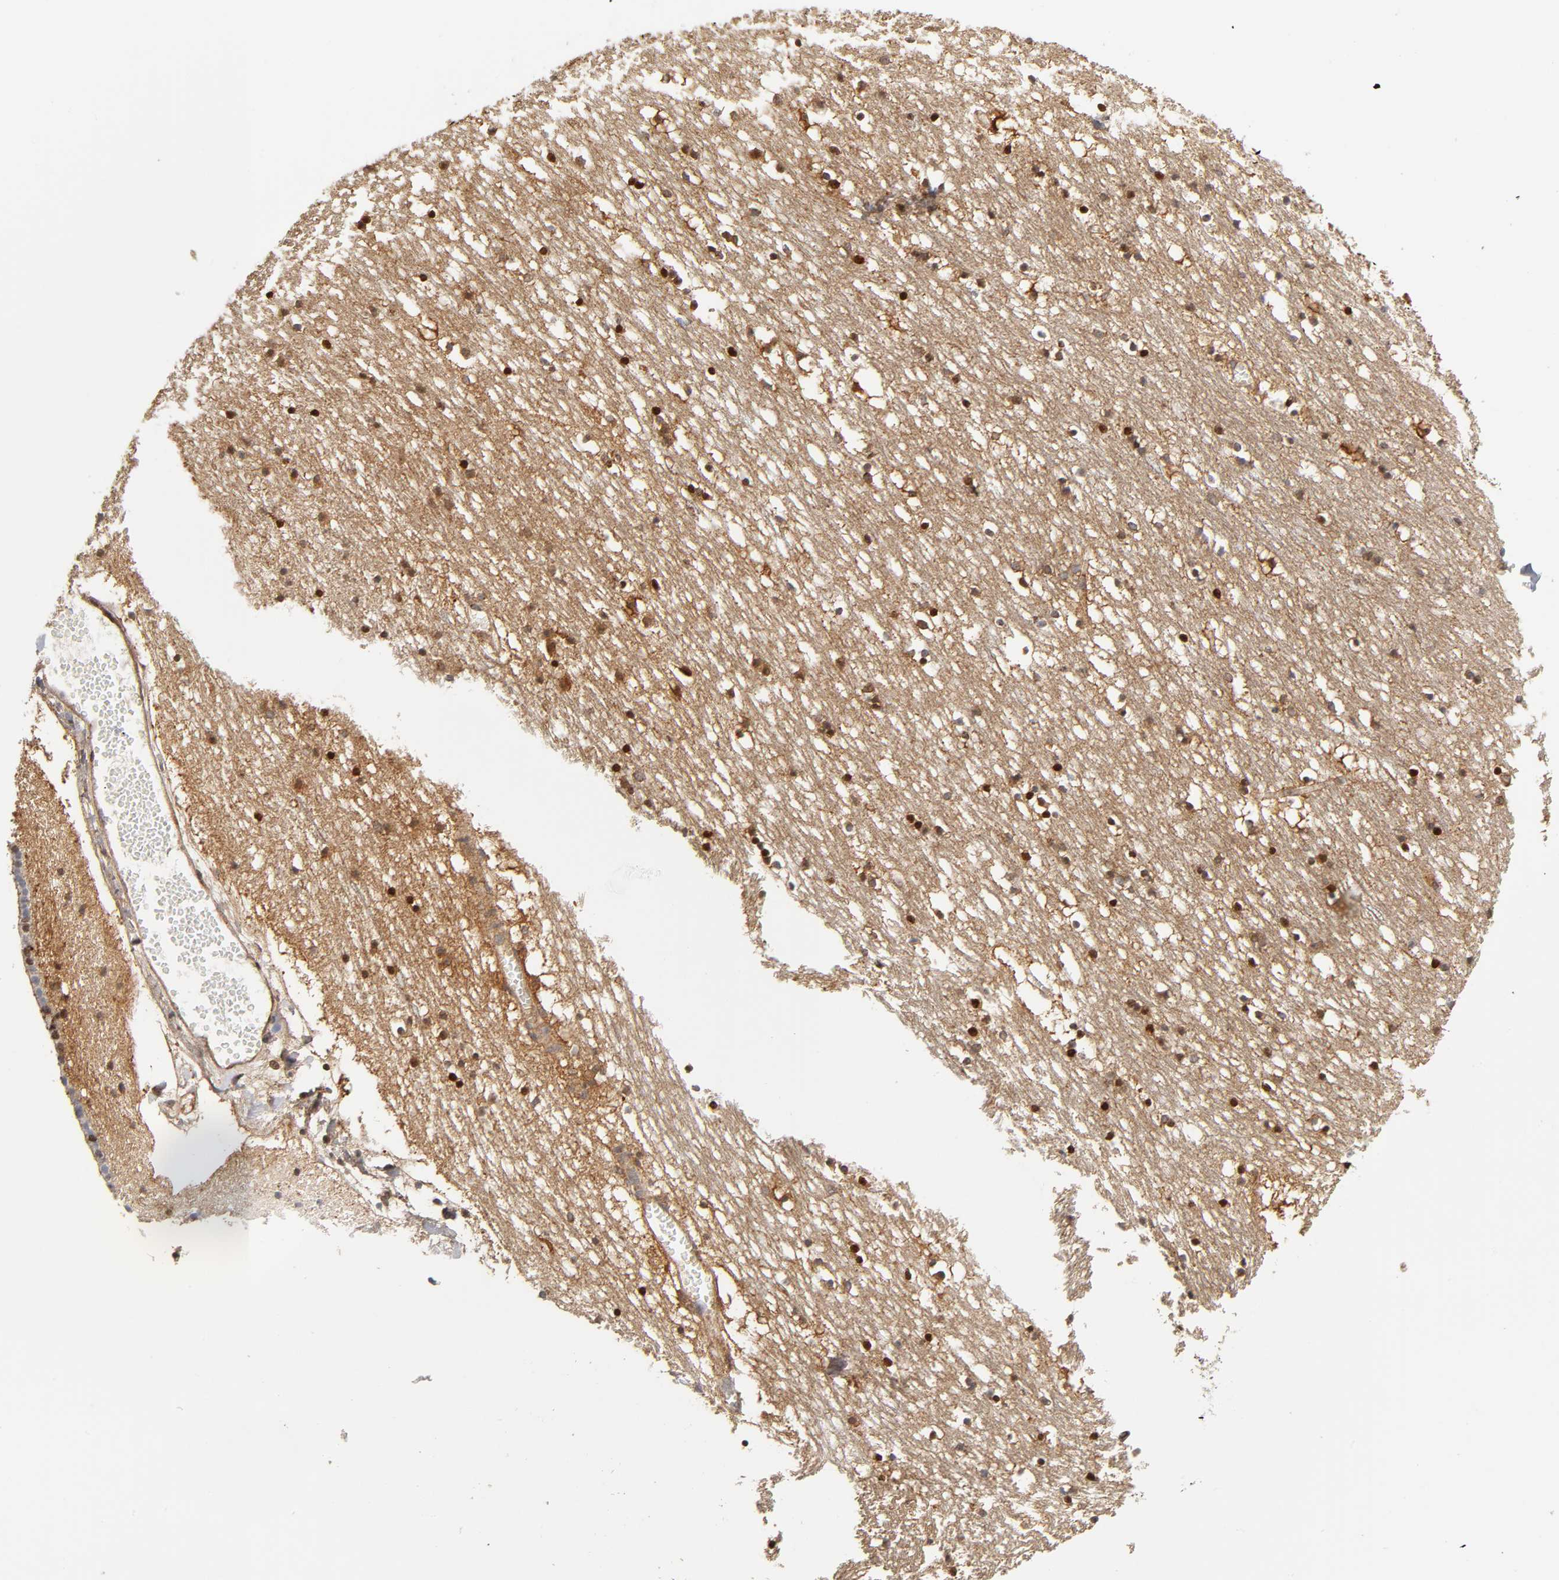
{"staining": {"intensity": "strong", "quantity": ">75%", "location": "nuclear"}, "tissue": "caudate", "cell_type": "Glial cells", "image_type": "normal", "snomed": [{"axis": "morphology", "description": "Normal tissue, NOS"}, {"axis": "topography", "description": "Lateral ventricle wall"}], "caption": "Unremarkable caudate demonstrates strong nuclear expression in about >75% of glial cells.", "gene": "PAFAH1B1", "patient": {"sex": "male", "age": 45}}